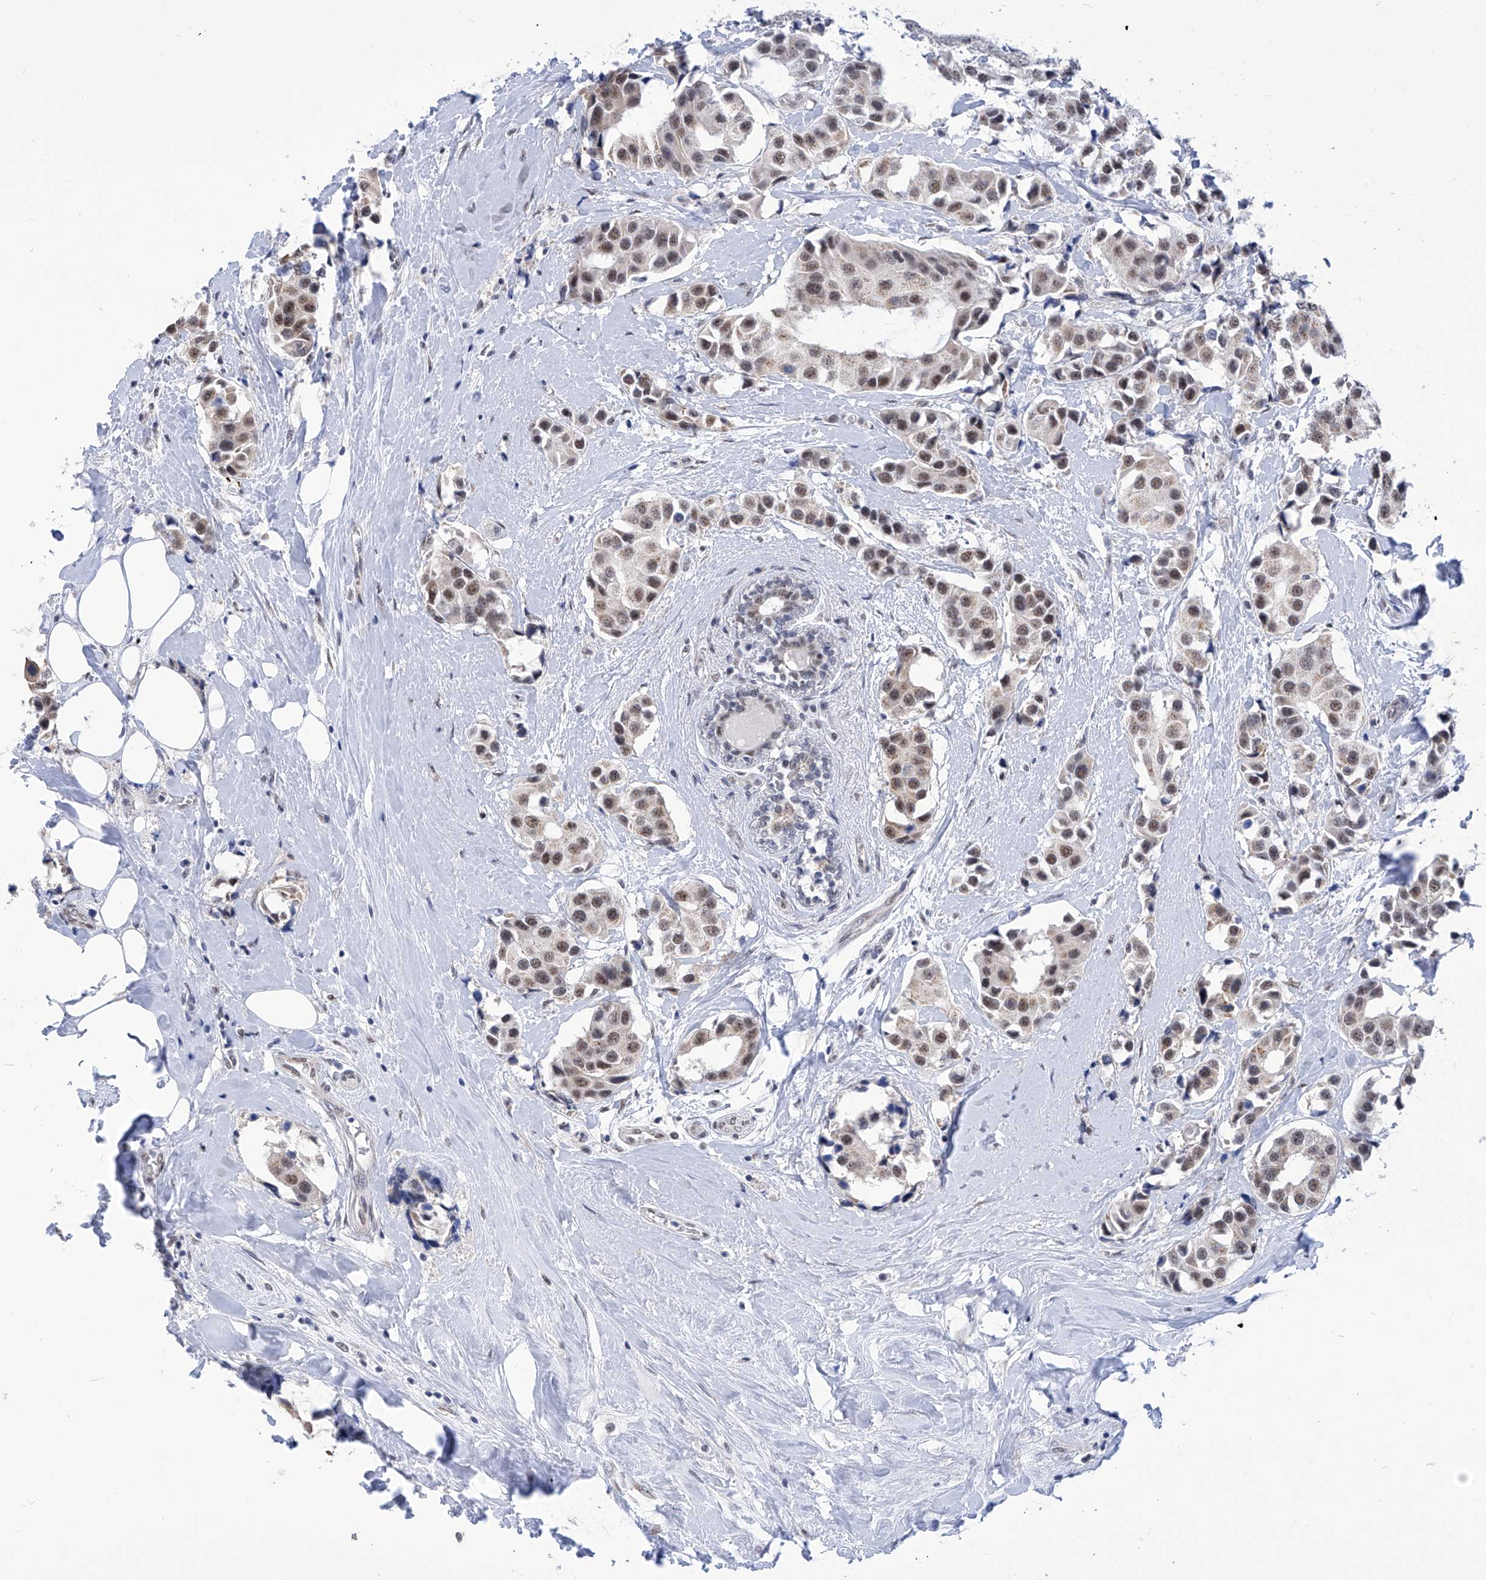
{"staining": {"intensity": "moderate", "quantity": ">75%", "location": "nuclear"}, "tissue": "breast cancer", "cell_type": "Tumor cells", "image_type": "cancer", "snomed": [{"axis": "morphology", "description": "Normal tissue, NOS"}, {"axis": "morphology", "description": "Duct carcinoma"}, {"axis": "topography", "description": "Breast"}], "caption": "Protein staining exhibits moderate nuclear positivity in approximately >75% of tumor cells in breast intraductal carcinoma. The staining was performed using DAB (3,3'-diaminobenzidine) to visualize the protein expression in brown, while the nuclei were stained in blue with hematoxylin (Magnification: 20x).", "gene": "SART1", "patient": {"sex": "female", "age": 39}}